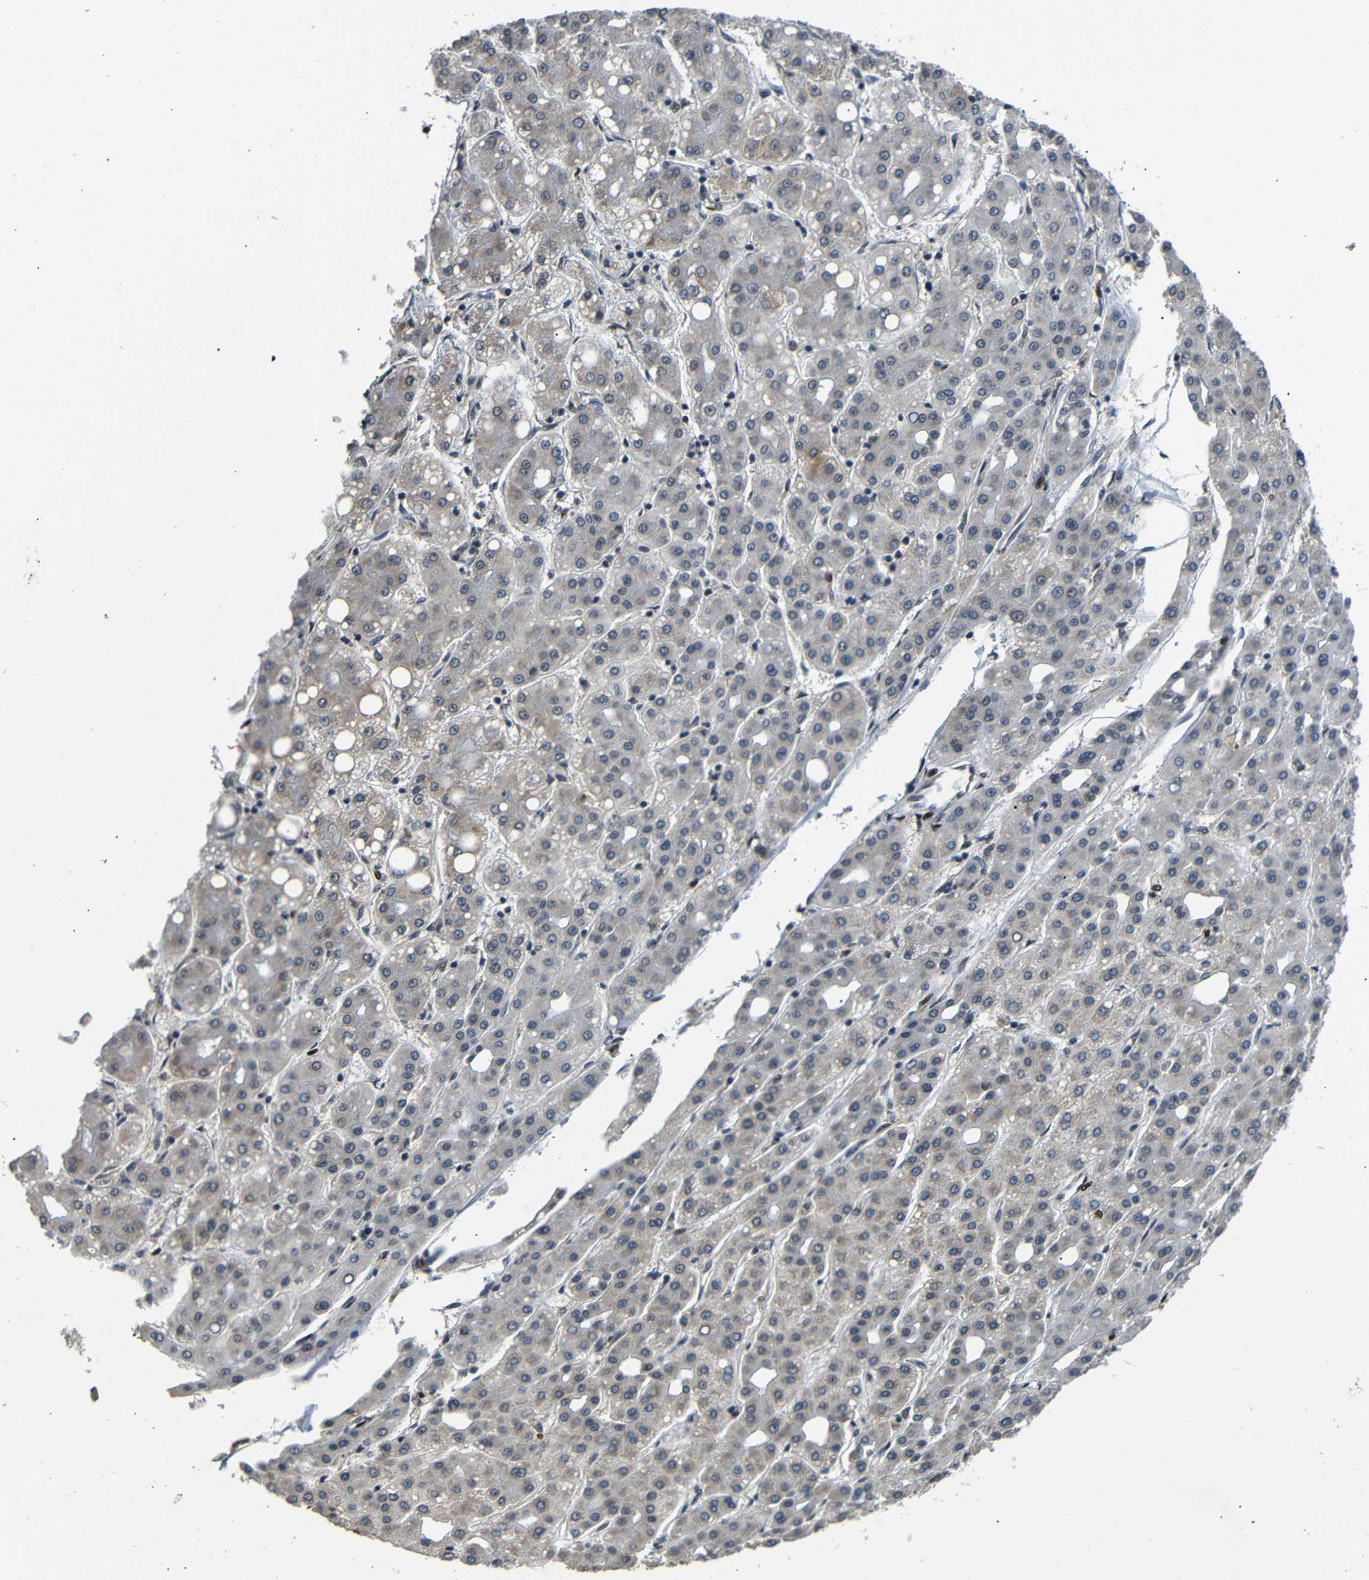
{"staining": {"intensity": "moderate", "quantity": "<25%", "location": "cytoplasmic/membranous"}, "tissue": "liver cancer", "cell_type": "Tumor cells", "image_type": "cancer", "snomed": [{"axis": "morphology", "description": "Carcinoma, Hepatocellular, NOS"}, {"axis": "topography", "description": "Liver"}], "caption": "Moderate cytoplasmic/membranous positivity for a protein is seen in about <25% of tumor cells of hepatocellular carcinoma (liver) using immunohistochemistry (IHC).", "gene": "TBX2", "patient": {"sex": "male", "age": 65}}